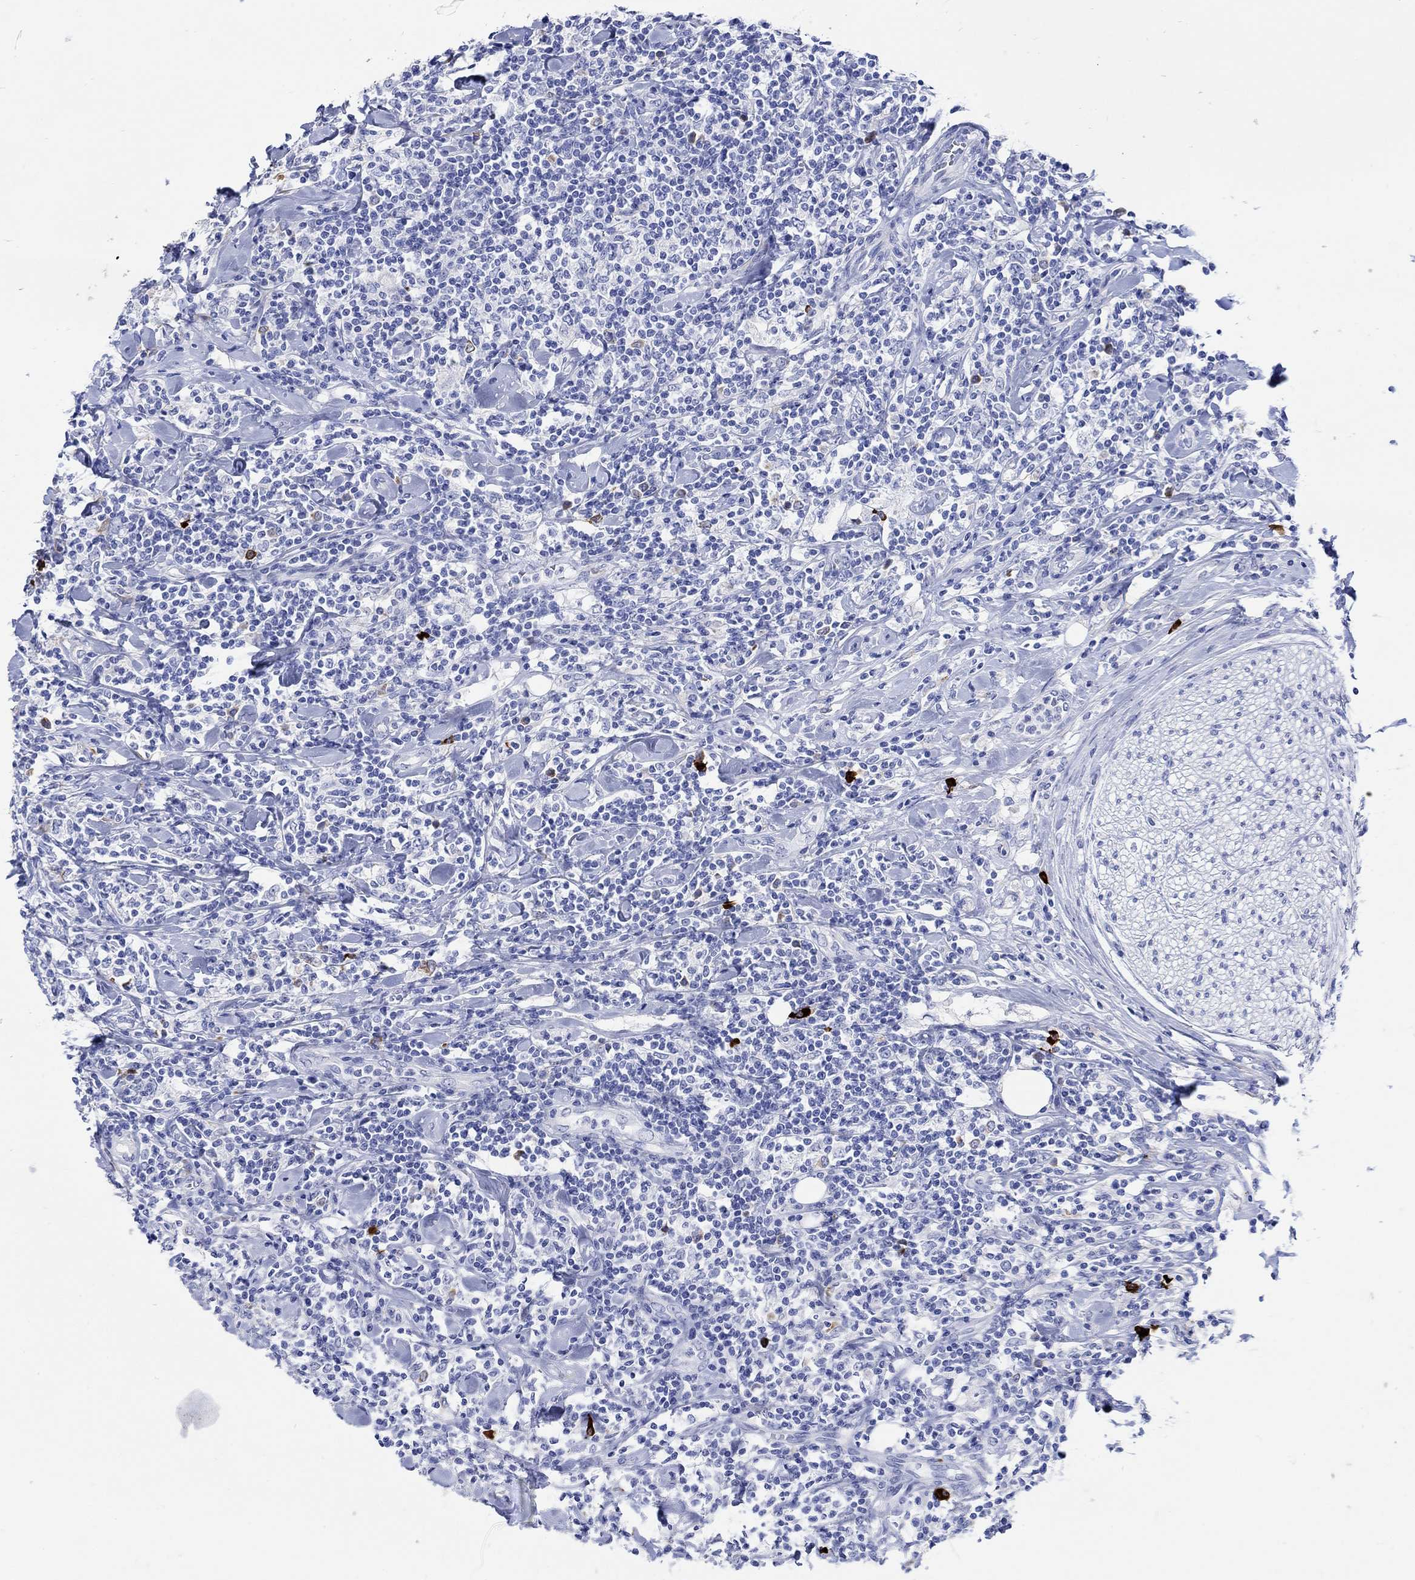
{"staining": {"intensity": "negative", "quantity": "none", "location": "none"}, "tissue": "lymphoma", "cell_type": "Tumor cells", "image_type": "cancer", "snomed": [{"axis": "morphology", "description": "Malignant lymphoma, non-Hodgkin's type, High grade"}, {"axis": "topography", "description": "Lymph node"}], "caption": "An immunohistochemistry histopathology image of malignant lymphoma, non-Hodgkin's type (high-grade) is shown. There is no staining in tumor cells of malignant lymphoma, non-Hodgkin's type (high-grade).", "gene": "P2RY6", "patient": {"sex": "female", "age": 84}}